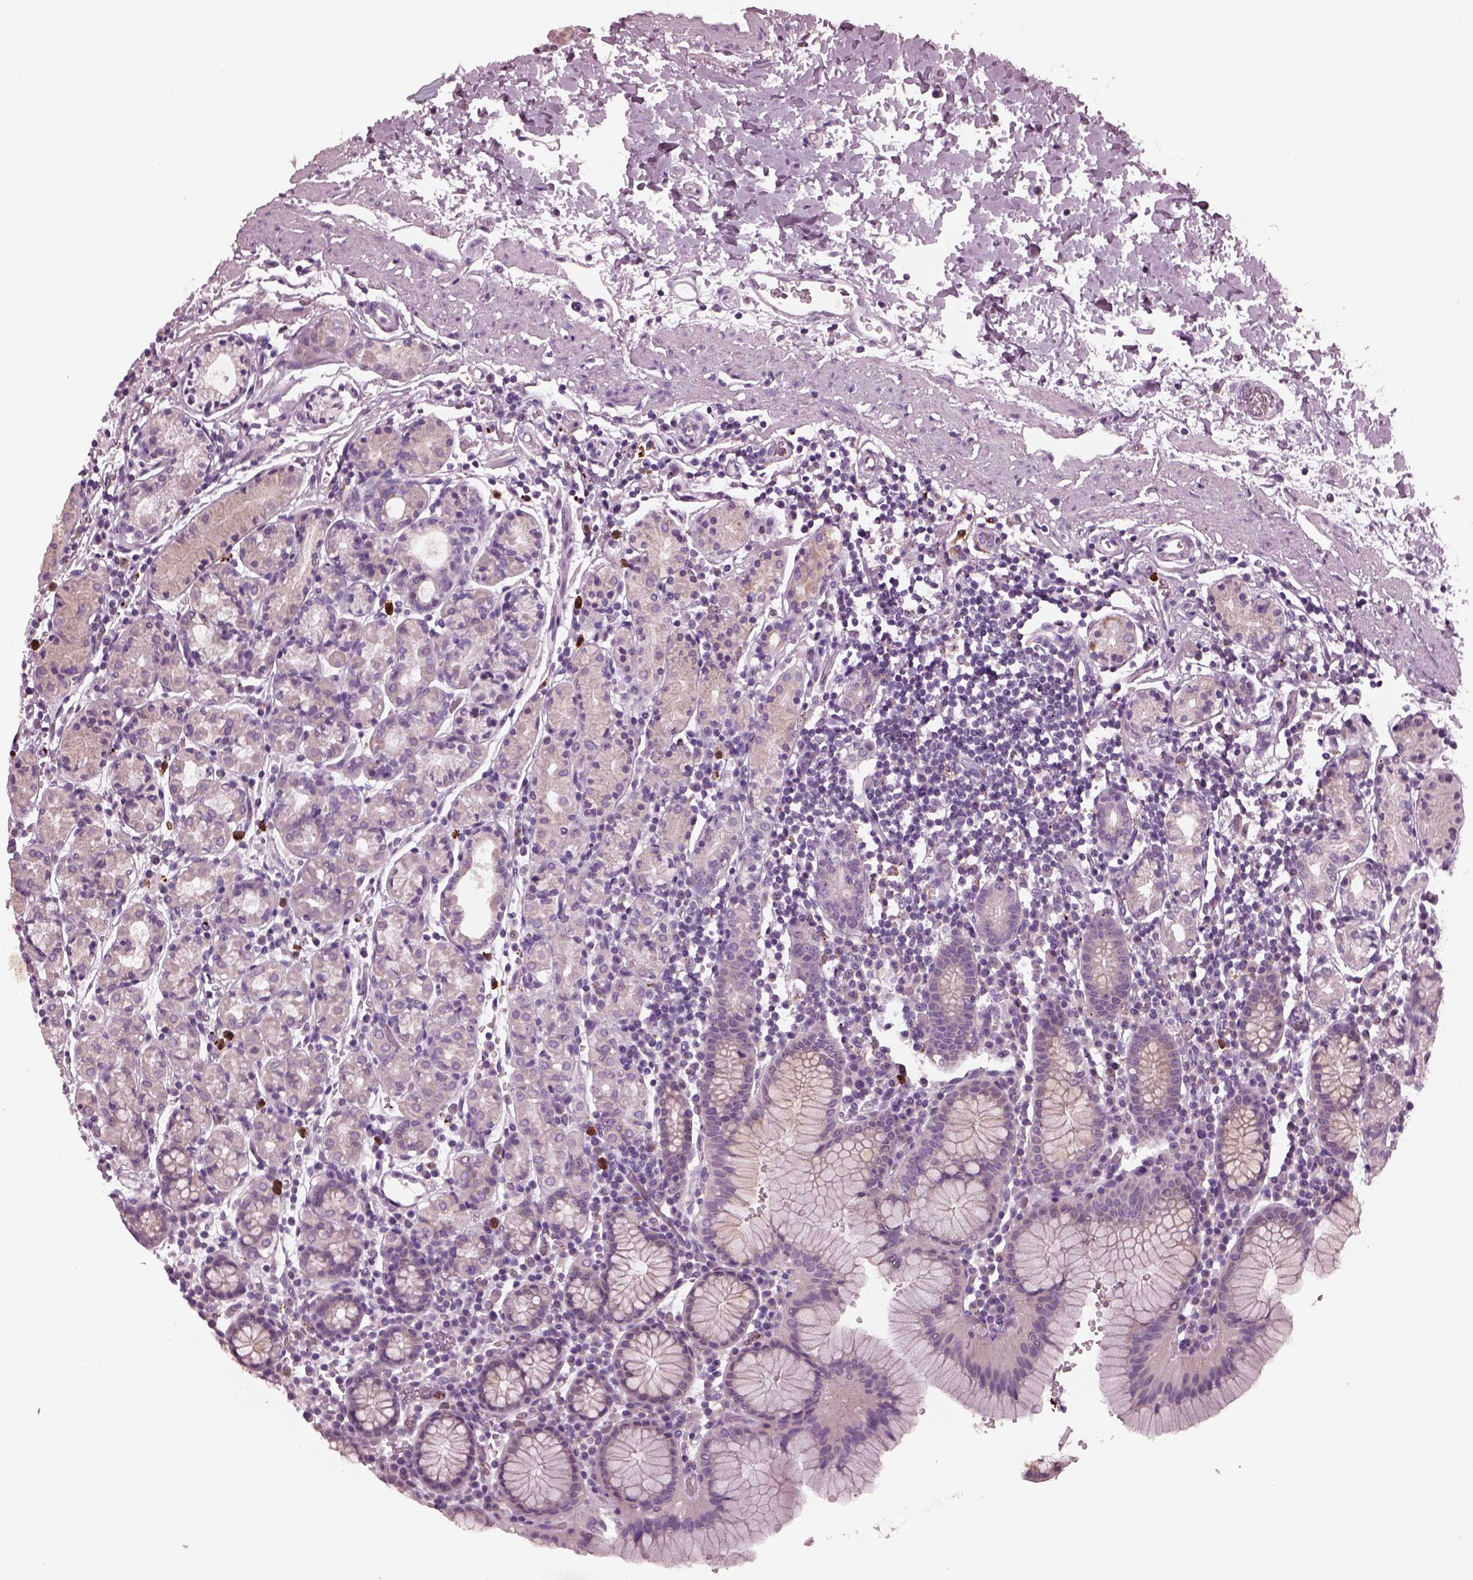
{"staining": {"intensity": "negative", "quantity": "none", "location": "none"}, "tissue": "stomach", "cell_type": "Glandular cells", "image_type": "normal", "snomed": [{"axis": "morphology", "description": "Normal tissue, NOS"}, {"axis": "topography", "description": "Stomach, upper"}, {"axis": "topography", "description": "Stomach"}], "caption": "There is no significant staining in glandular cells of stomach. (DAB (3,3'-diaminobenzidine) IHC, high magnification).", "gene": "SLAMF8", "patient": {"sex": "male", "age": 62}}